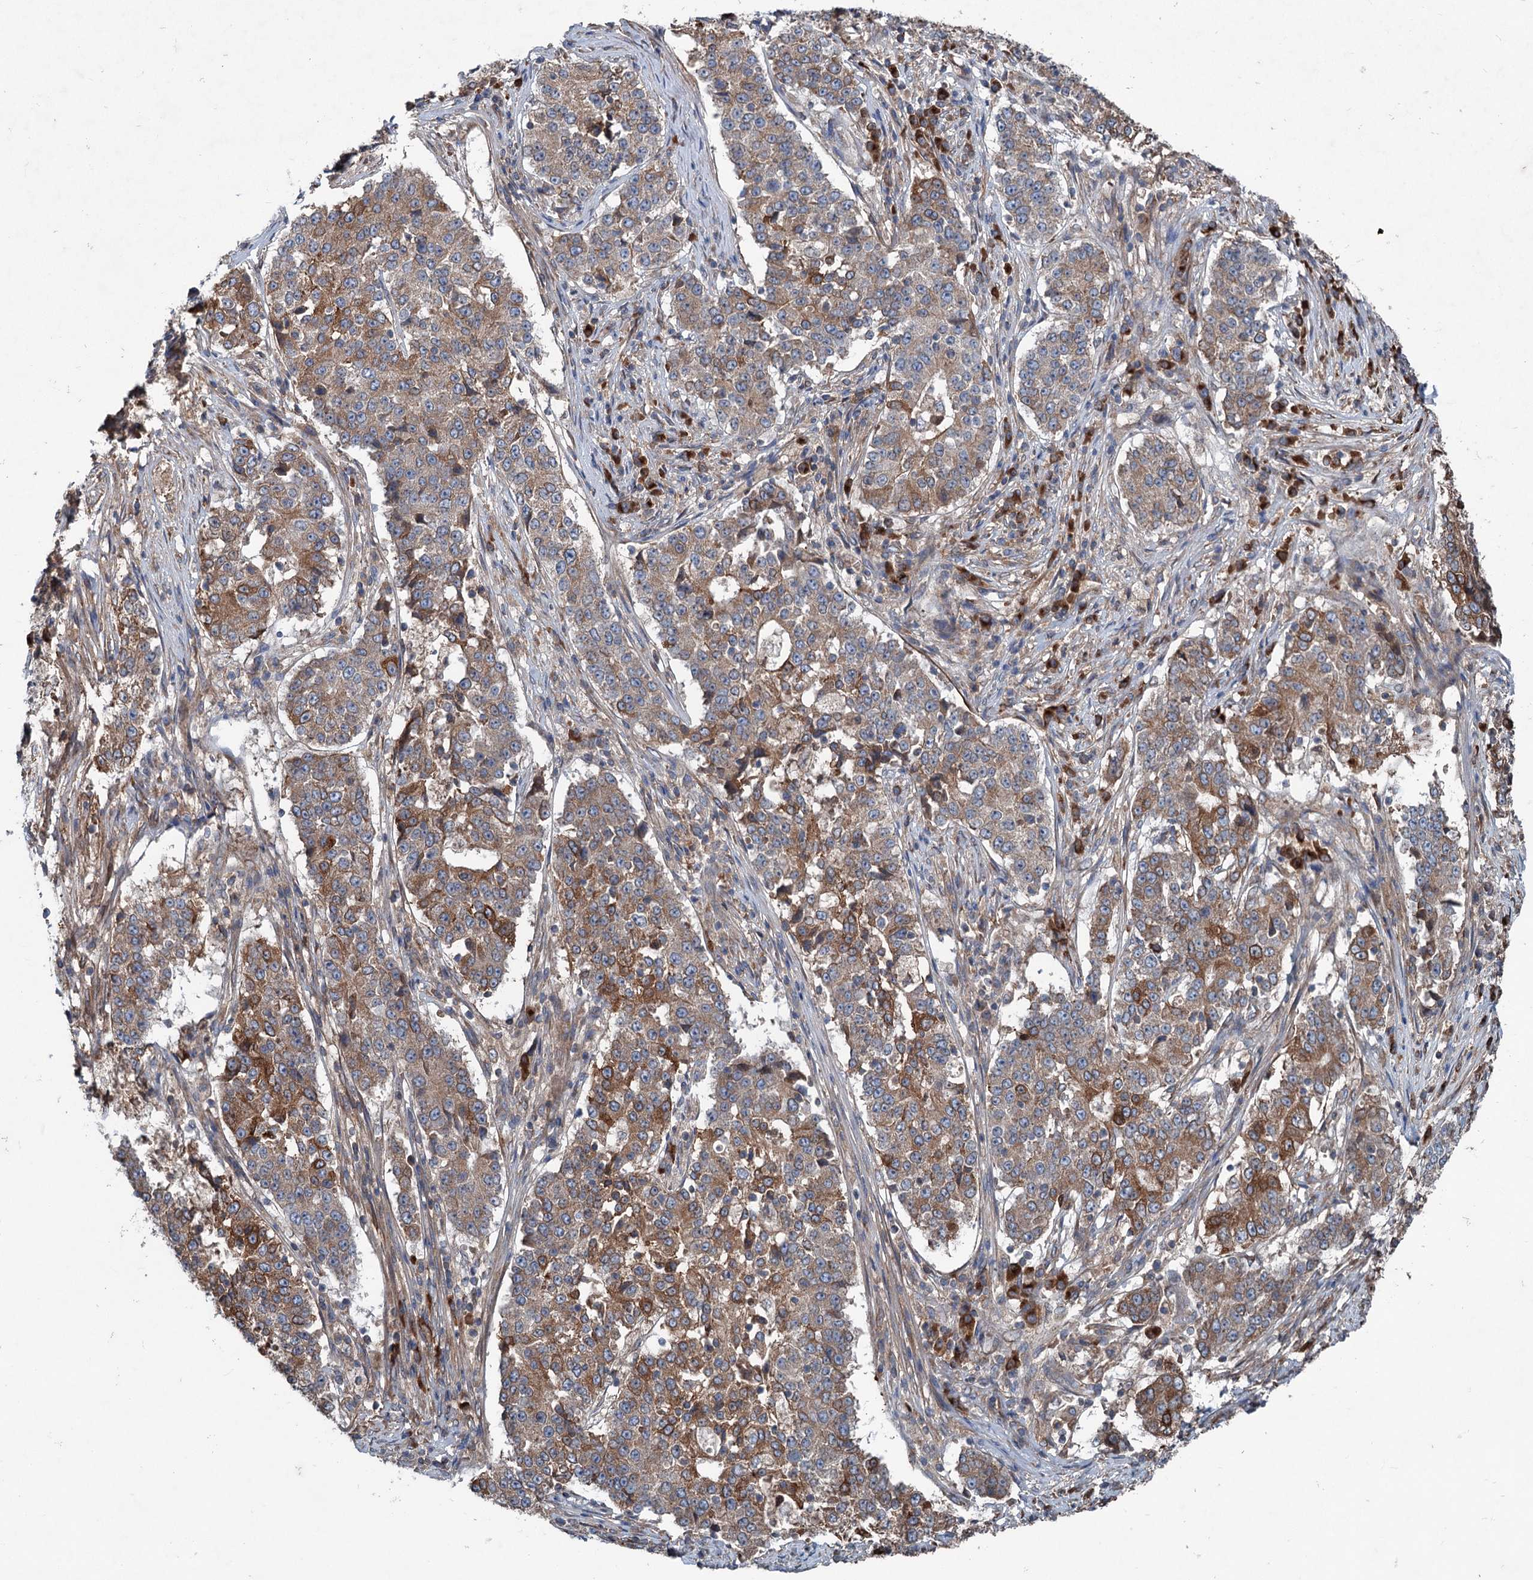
{"staining": {"intensity": "moderate", "quantity": "25%-75%", "location": "cytoplasmic/membranous"}, "tissue": "stomach cancer", "cell_type": "Tumor cells", "image_type": "cancer", "snomed": [{"axis": "morphology", "description": "Adenocarcinoma, NOS"}, {"axis": "topography", "description": "Stomach"}], "caption": "The histopathology image demonstrates staining of stomach cancer (adenocarcinoma), revealing moderate cytoplasmic/membranous protein expression (brown color) within tumor cells.", "gene": "CALCOCO1", "patient": {"sex": "male", "age": 59}}